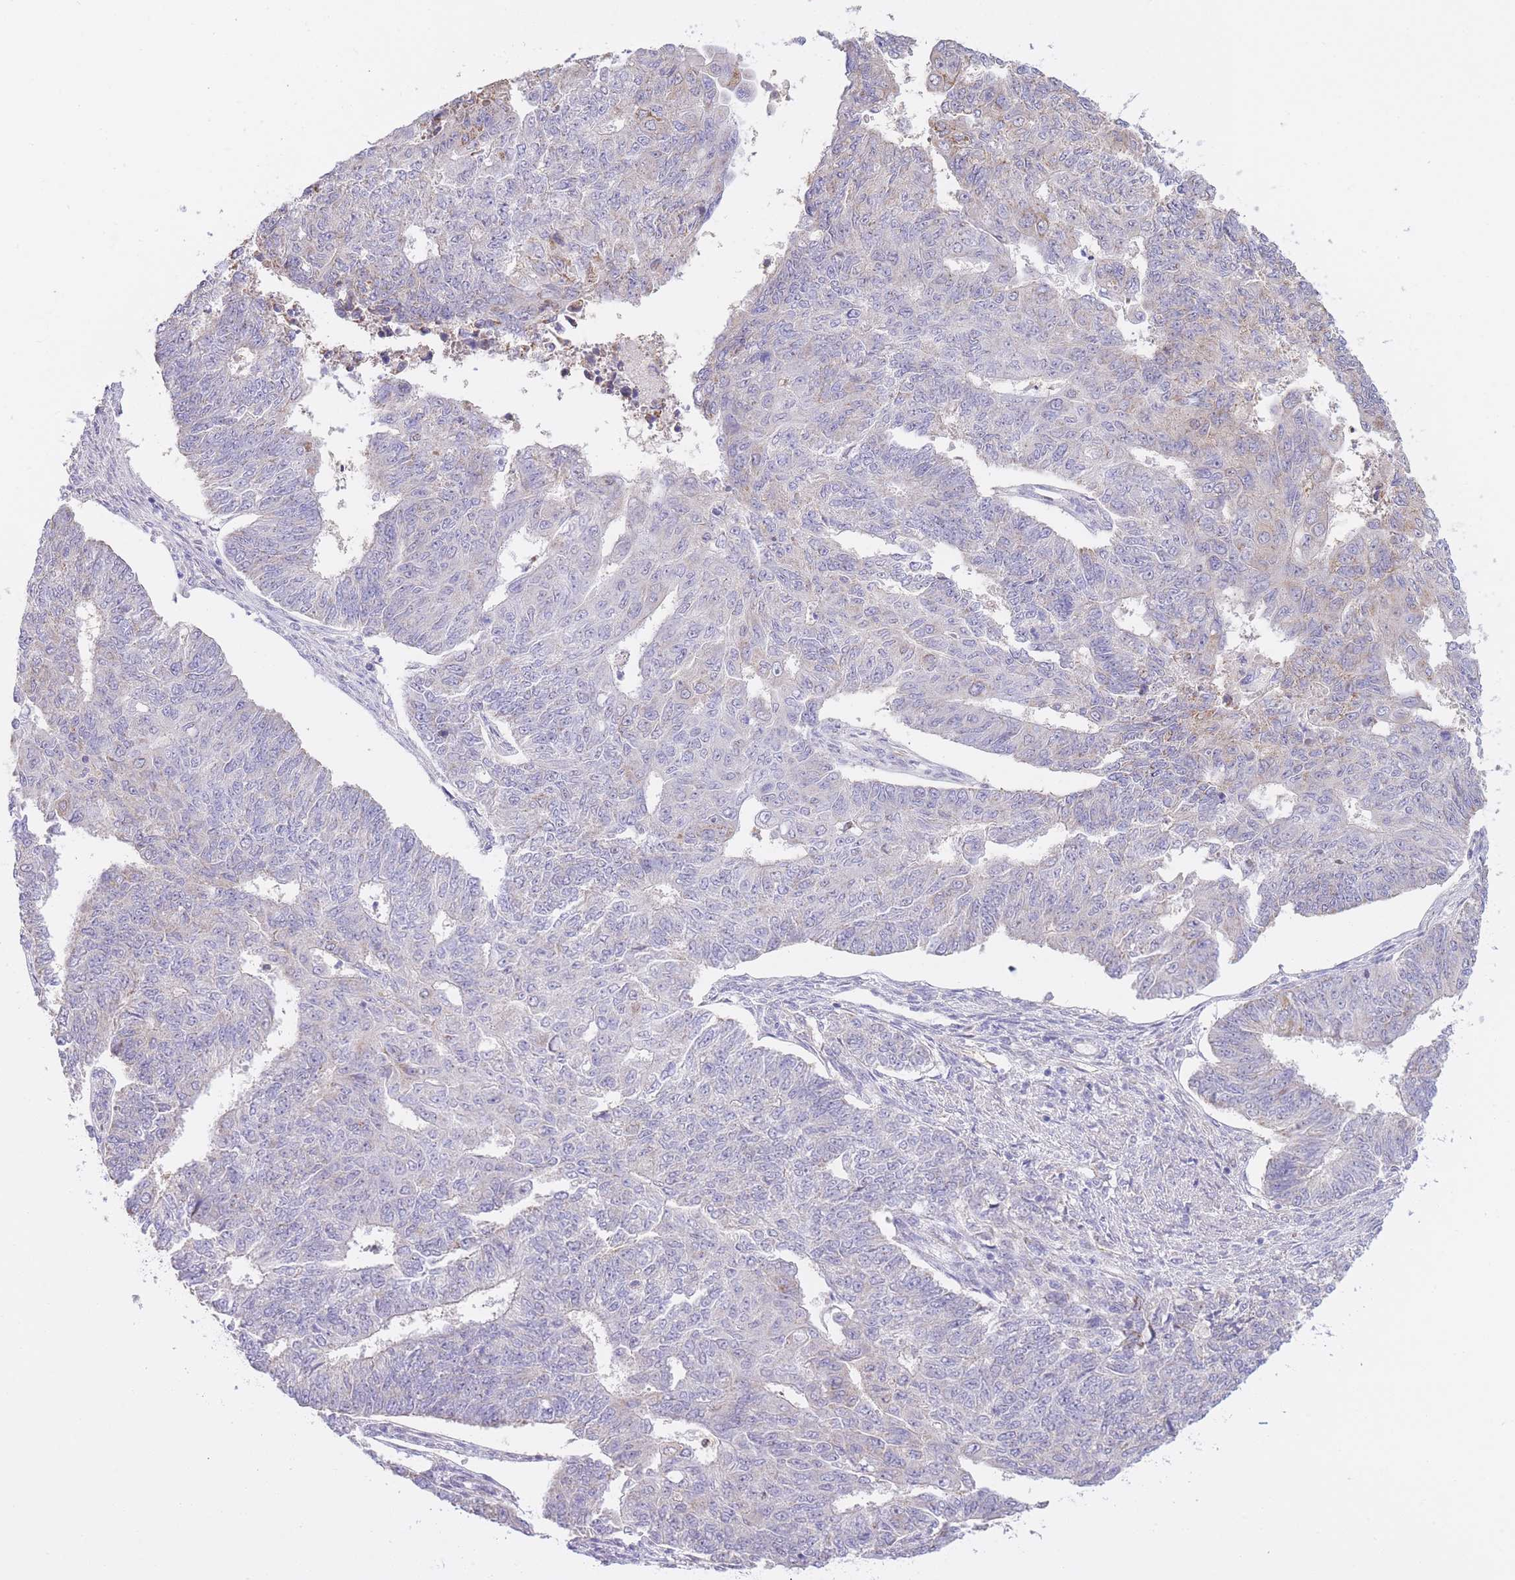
{"staining": {"intensity": "negative", "quantity": "none", "location": "none"}, "tissue": "endometrial cancer", "cell_type": "Tumor cells", "image_type": "cancer", "snomed": [{"axis": "morphology", "description": "Adenocarcinoma, NOS"}, {"axis": "topography", "description": "Endometrium"}], "caption": "Immunohistochemistry (IHC) micrograph of neoplastic tissue: human adenocarcinoma (endometrial) stained with DAB (3,3'-diaminobenzidine) displays no significant protein staining in tumor cells.", "gene": "PGM1", "patient": {"sex": "female", "age": 32}}